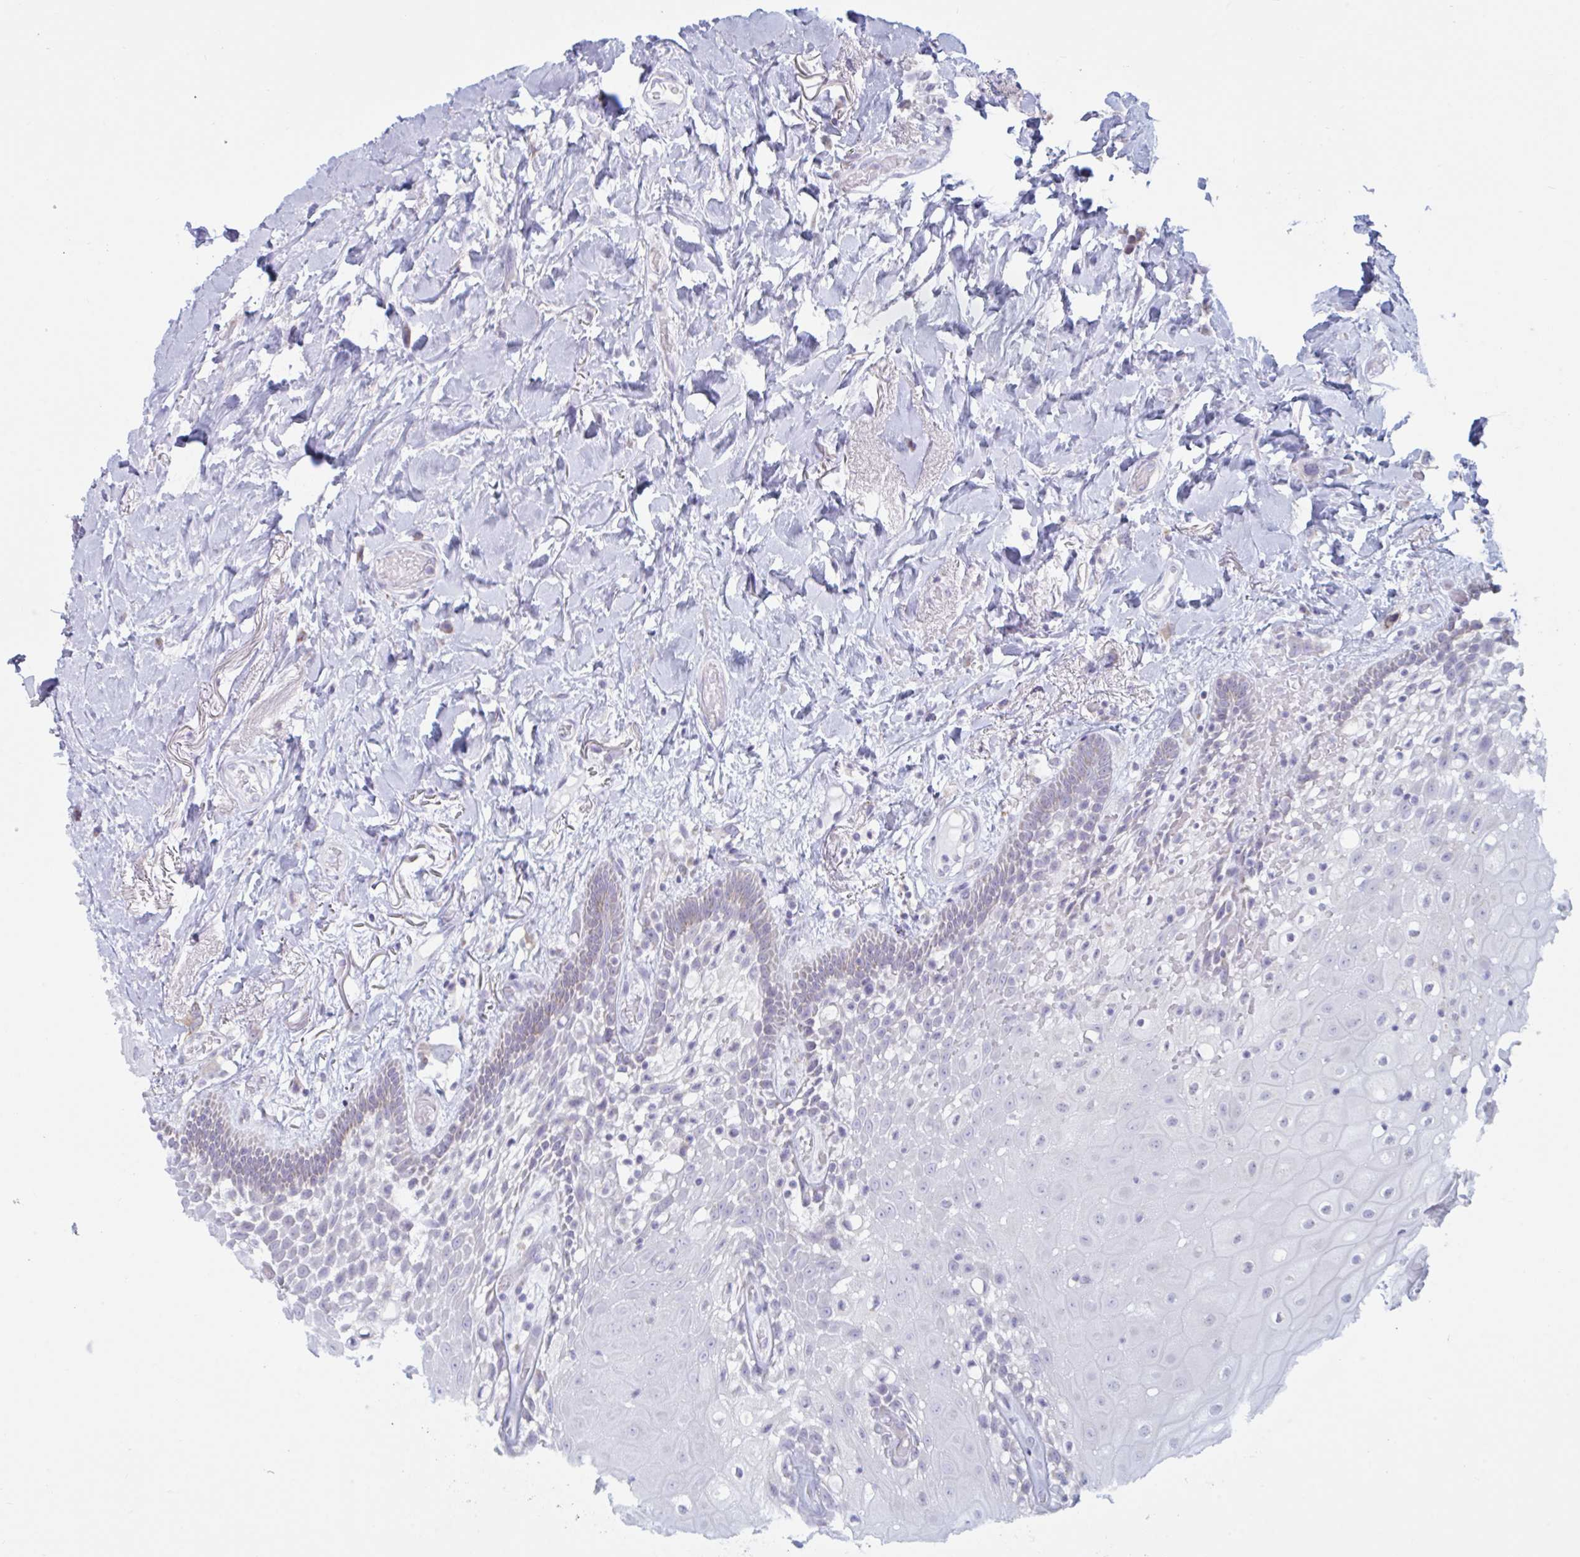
{"staining": {"intensity": "negative", "quantity": "none", "location": "none"}, "tissue": "oral mucosa", "cell_type": "Squamous epithelial cells", "image_type": "normal", "snomed": [{"axis": "morphology", "description": "Normal tissue, NOS"}, {"axis": "morphology", "description": "Squamous cell carcinoma, NOS"}, {"axis": "topography", "description": "Oral tissue"}, {"axis": "topography", "description": "Head-Neck"}], "caption": "A high-resolution image shows IHC staining of unremarkable oral mucosa, which shows no significant expression in squamous epithelial cells. Nuclei are stained in blue.", "gene": "ATG9A", "patient": {"sex": "male", "age": 64}}